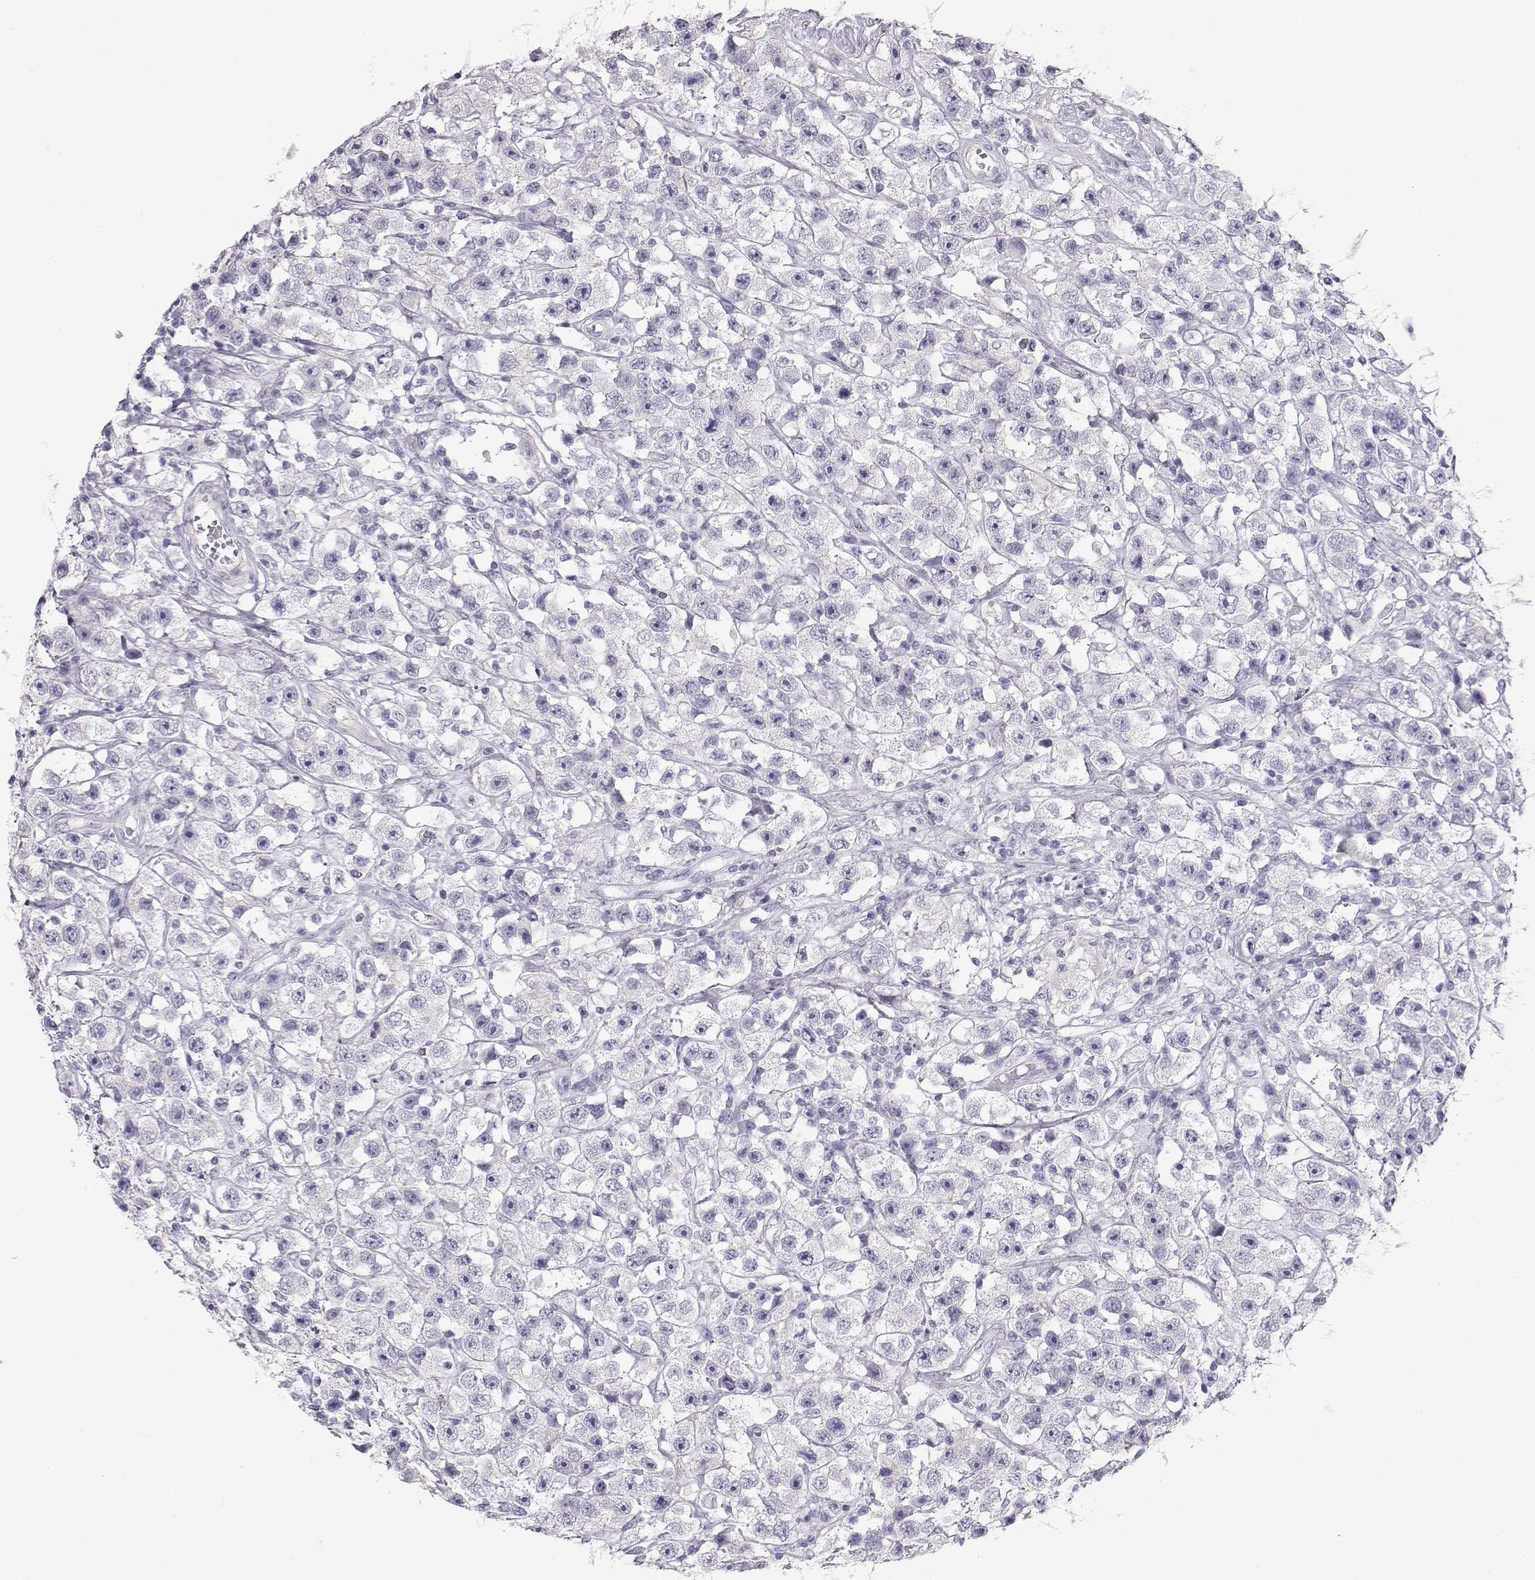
{"staining": {"intensity": "negative", "quantity": "none", "location": "none"}, "tissue": "testis cancer", "cell_type": "Tumor cells", "image_type": "cancer", "snomed": [{"axis": "morphology", "description": "Seminoma, NOS"}, {"axis": "topography", "description": "Testis"}], "caption": "This is an immunohistochemistry (IHC) photomicrograph of seminoma (testis). There is no positivity in tumor cells.", "gene": "SLITRK3", "patient": {"sex": "male", "age": 45}}